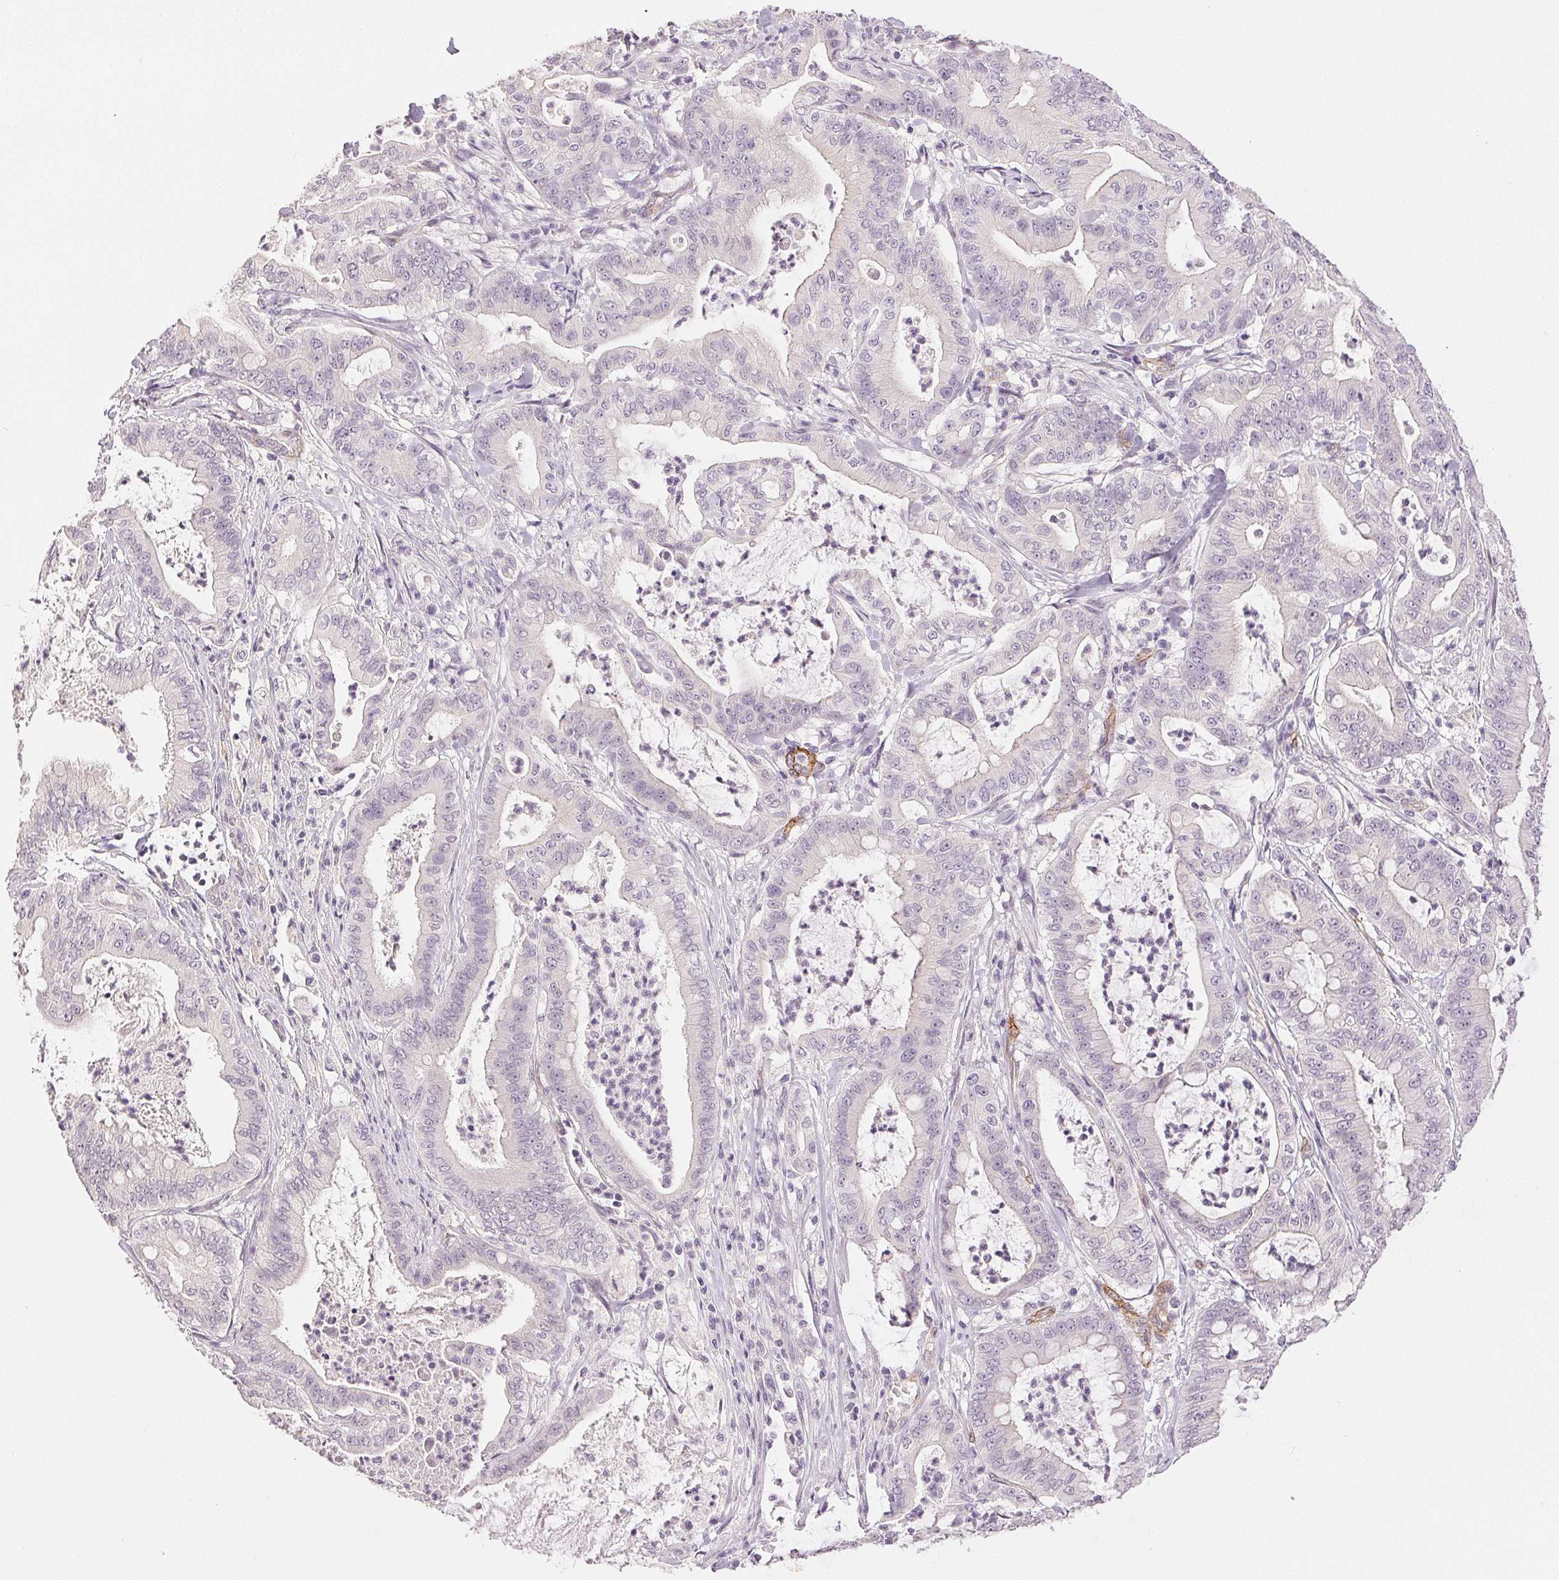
{"staining": {"intensity": "negative", "quantity": "none", "location": "none"}, "tissue": "pancreatic cancer", "cell_type": "Tumor cells", "image_type": "cancer", "snomed": [{"axis": "morphology", "description": "Adenocarcinoma, NOS"}, {"axis": "topography", "description": "Pancreas"}], "caption": "IHC micrograph of neoplastic tissue: human pancreatic cancer (adenocarcinoma) stained with DAB (3,3'-diaminobenzidine) reveals no significant protein positivity in tumor cells.", "gene": "PLCB1", "patient": {"sex": "male", "age": 71}}